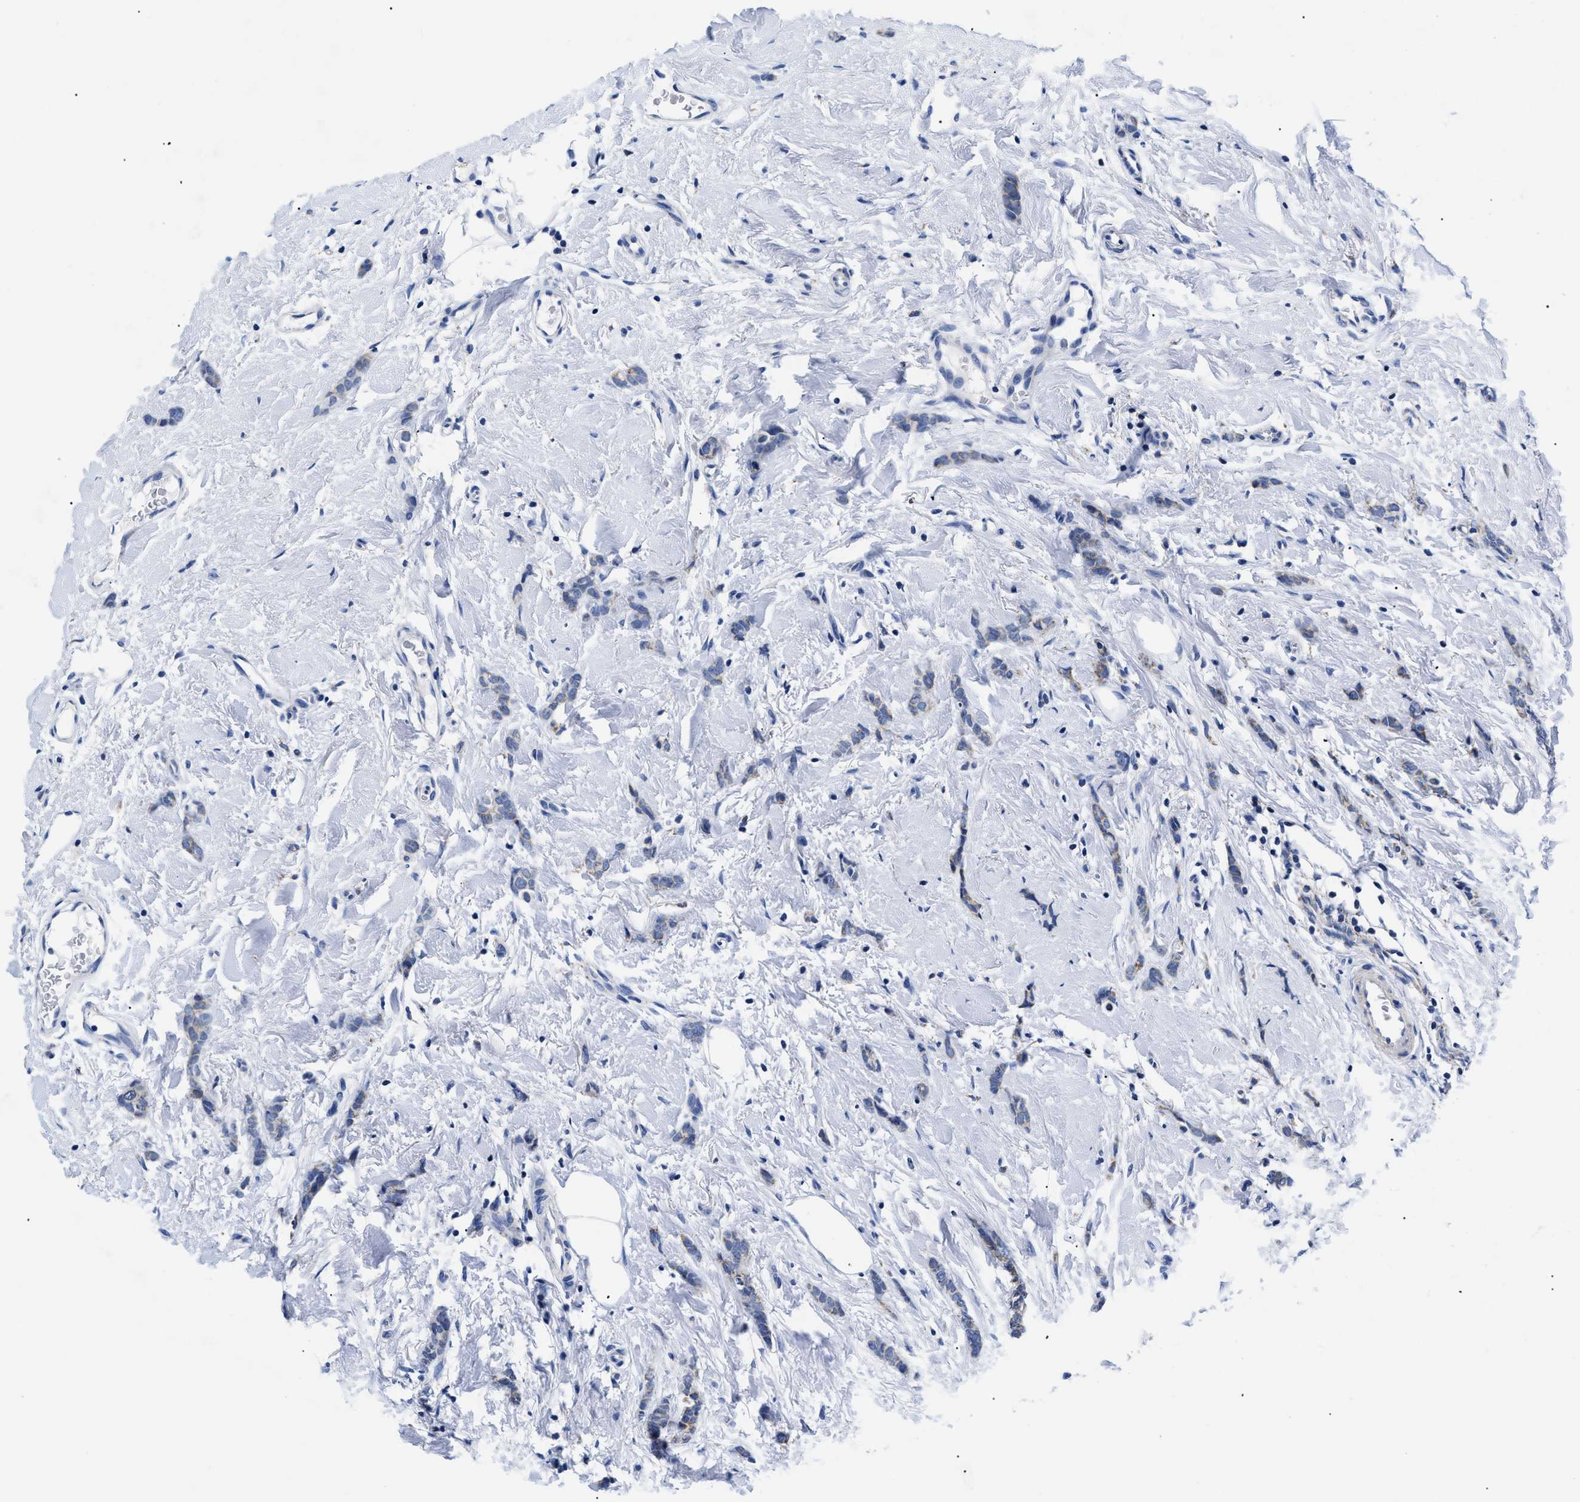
{"staining": {"intensity": "negative", "quantity": "none", "location": "none"}, "tissue": "breast cancer", "cell_type": "Tumor cells", "image_type": "cancer", "snomed": [{"axis": "morphology", "description": "Lobular carcinoma"}, {"axis": "topography", "description": "Skin"}, {"axis": "topography", "description": "Breast"}], "caption": "Tumor cells show no significant protein positivity in breast lobular carcinoma.", "gene": "GPR149", "patient": {"sex": "female", "age": 46}}